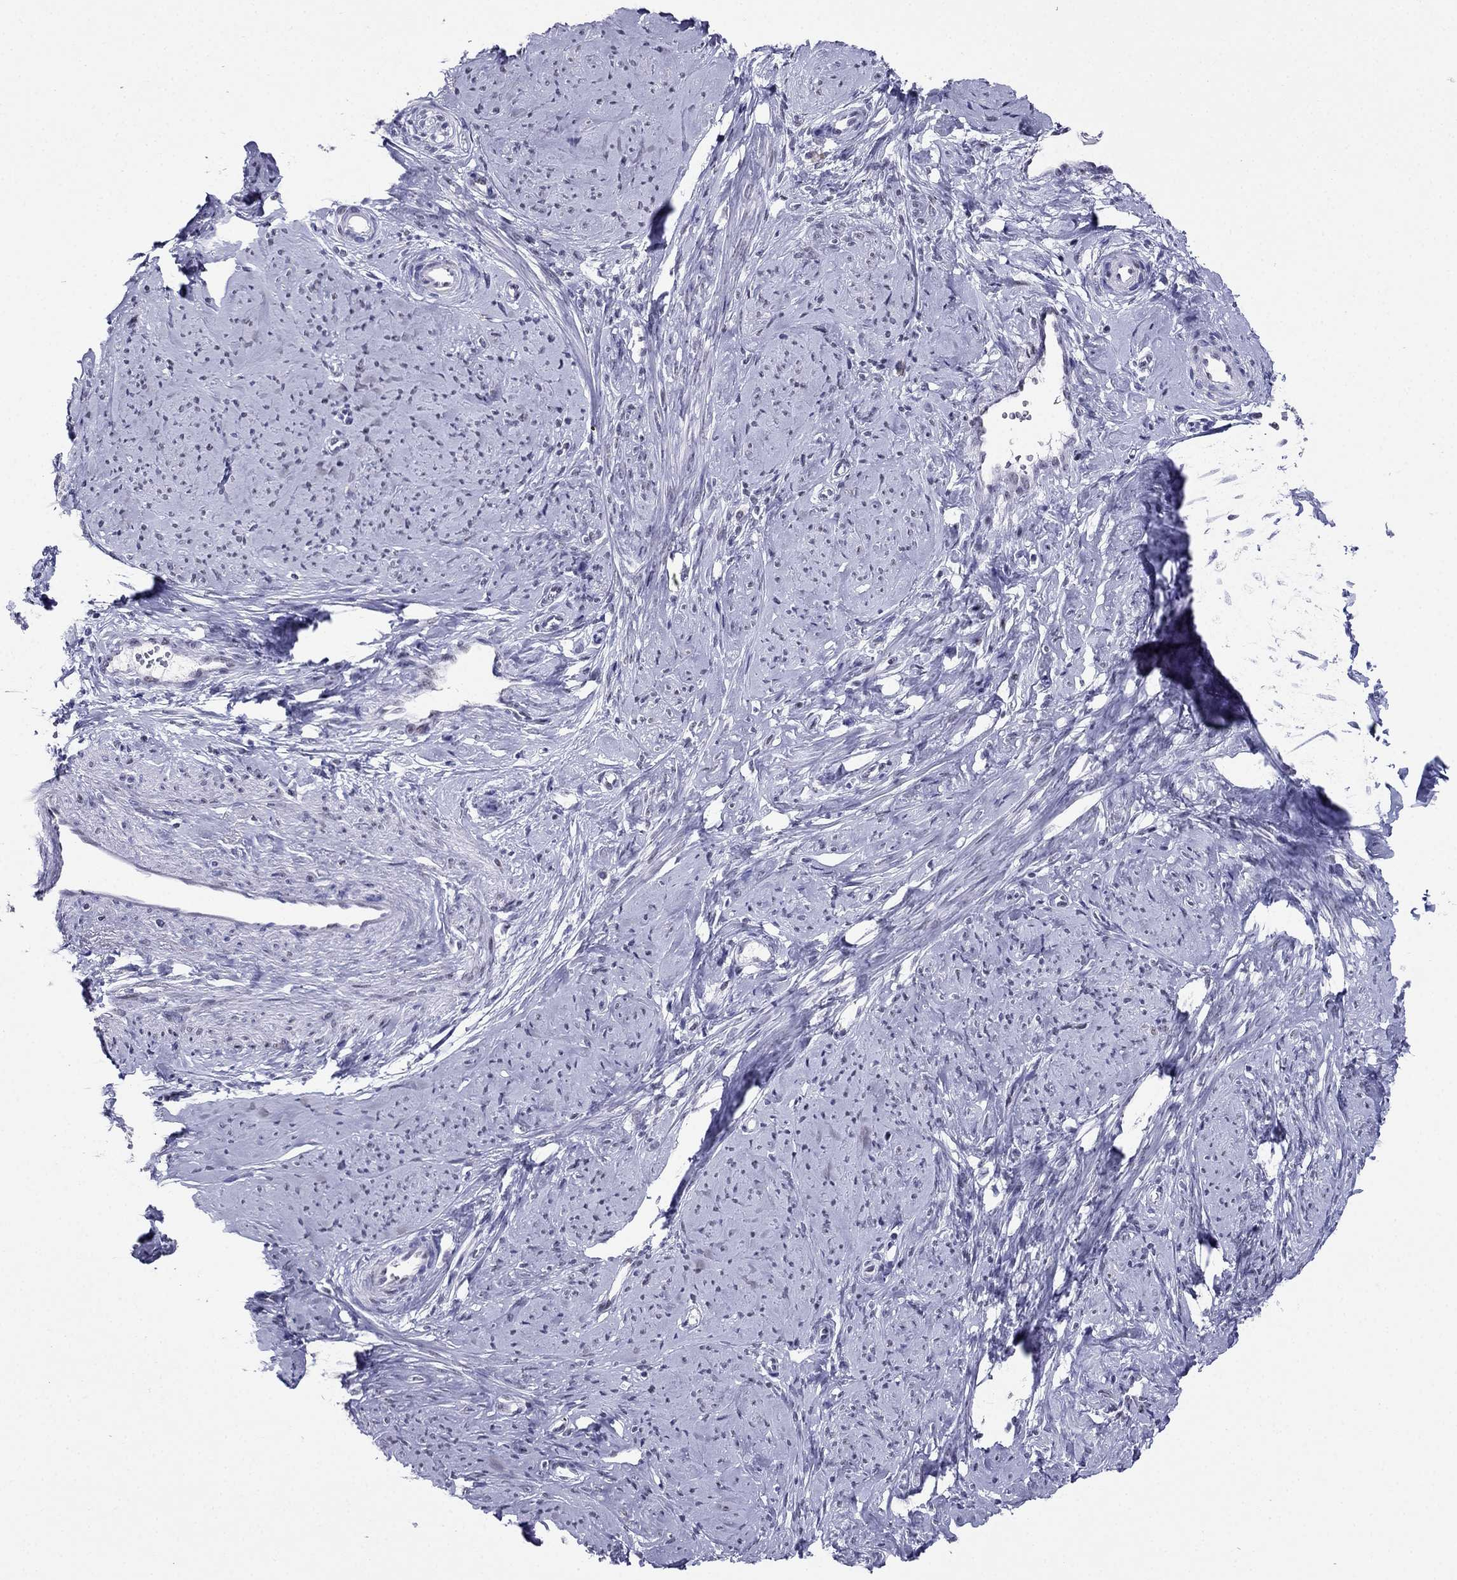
{"staining": {"intensity": "moderate", "quantity": "<25%", "location": "nuclear"}, "tissue": "smooth muscle", "cell_type": "Smooth muscle cells", "image_type": "normal", "snomed": [{"axis": "morphology", "description": "Normal tissue, NOS"}, {"axis": "topography", "description": "Smooth muscle"}], "caption": "Moderate nuclear protein staining is appreciated in about <25% of smooth muscle cells in smooth muscle.", "gene": "PPM1G", "patient": {"sex": "female", "age": 48}}